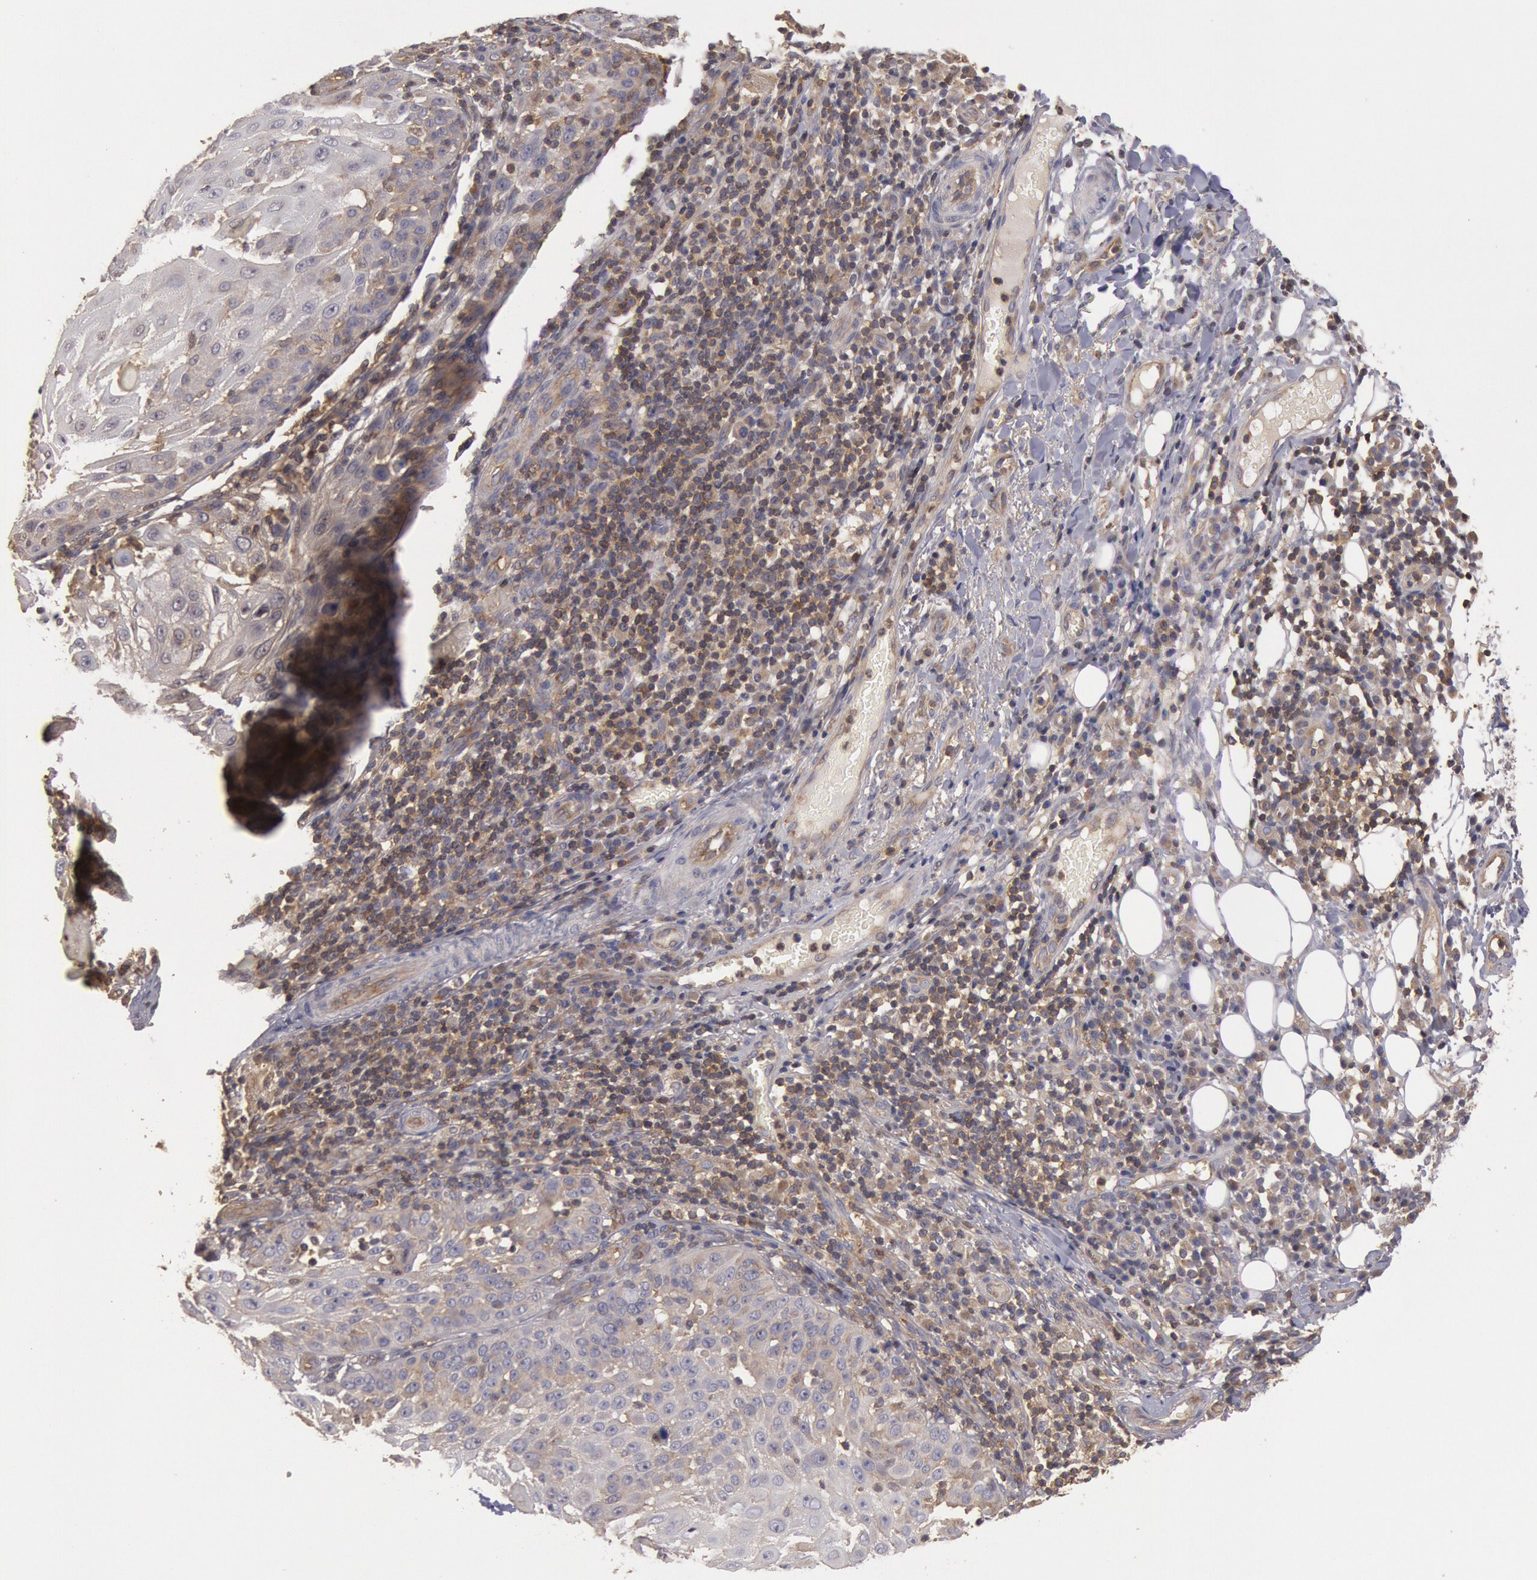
{"staining": {"intensity": "negative", "quantity": "none", "location": "none"}, "tissue": "skin cancer", "cell_type": "Tumor cells", "image_type": "cancer", "snomed": [{"axis": "morphology", "description": "Squamous cell carcinoma, NOS"}, {"axis": "topography", "description": "Skin"}], "caption": "This is a photomicrograph of immunohistochemistry (IHC) staining of squamous cell carcinoma (skin), which shows no staining in tumor cells.", "gene": "PIK3R1", "patient": {"sex": "female", "age": 89}}